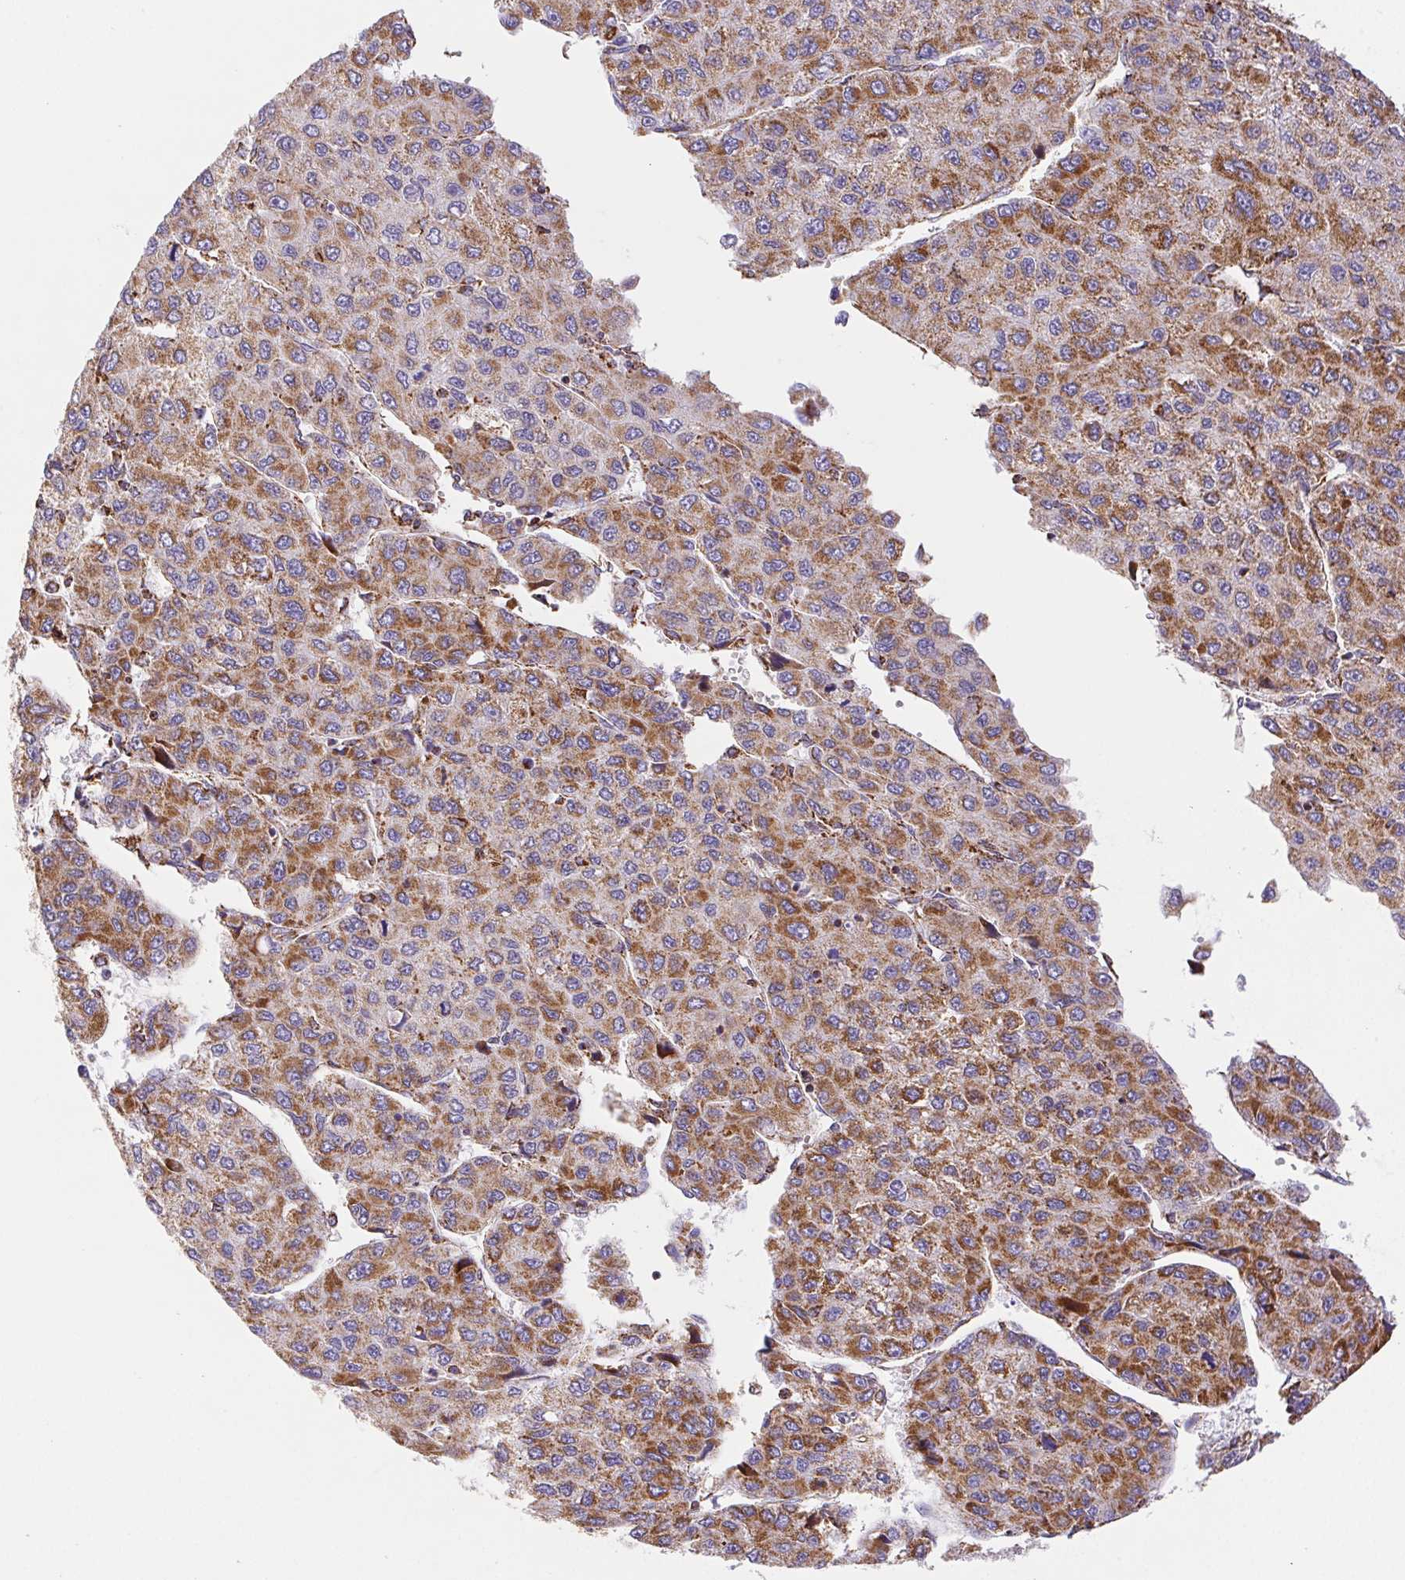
{"staining": {"intensity": "moderate", "quantity": "25%-75%", "location": "cytoplasmic/membranous"}, "tissue": "liver cancer", "cell_type": "Tumor cells", "image_type": "cancer", "snomed": [{"axis": "morphology", "description": "Carcinoma, Hepatocellular, NOS"}, {"axis": "topography", "description": "Liver"}], "caption": "A brown stain highlights moderate cytoplasmic/membranous staining of a protein in liver hepatocellular carcinoma tumor cells.", "gene": "NIPSNAP2", "patient": {"sex": "female", "age": 66}}